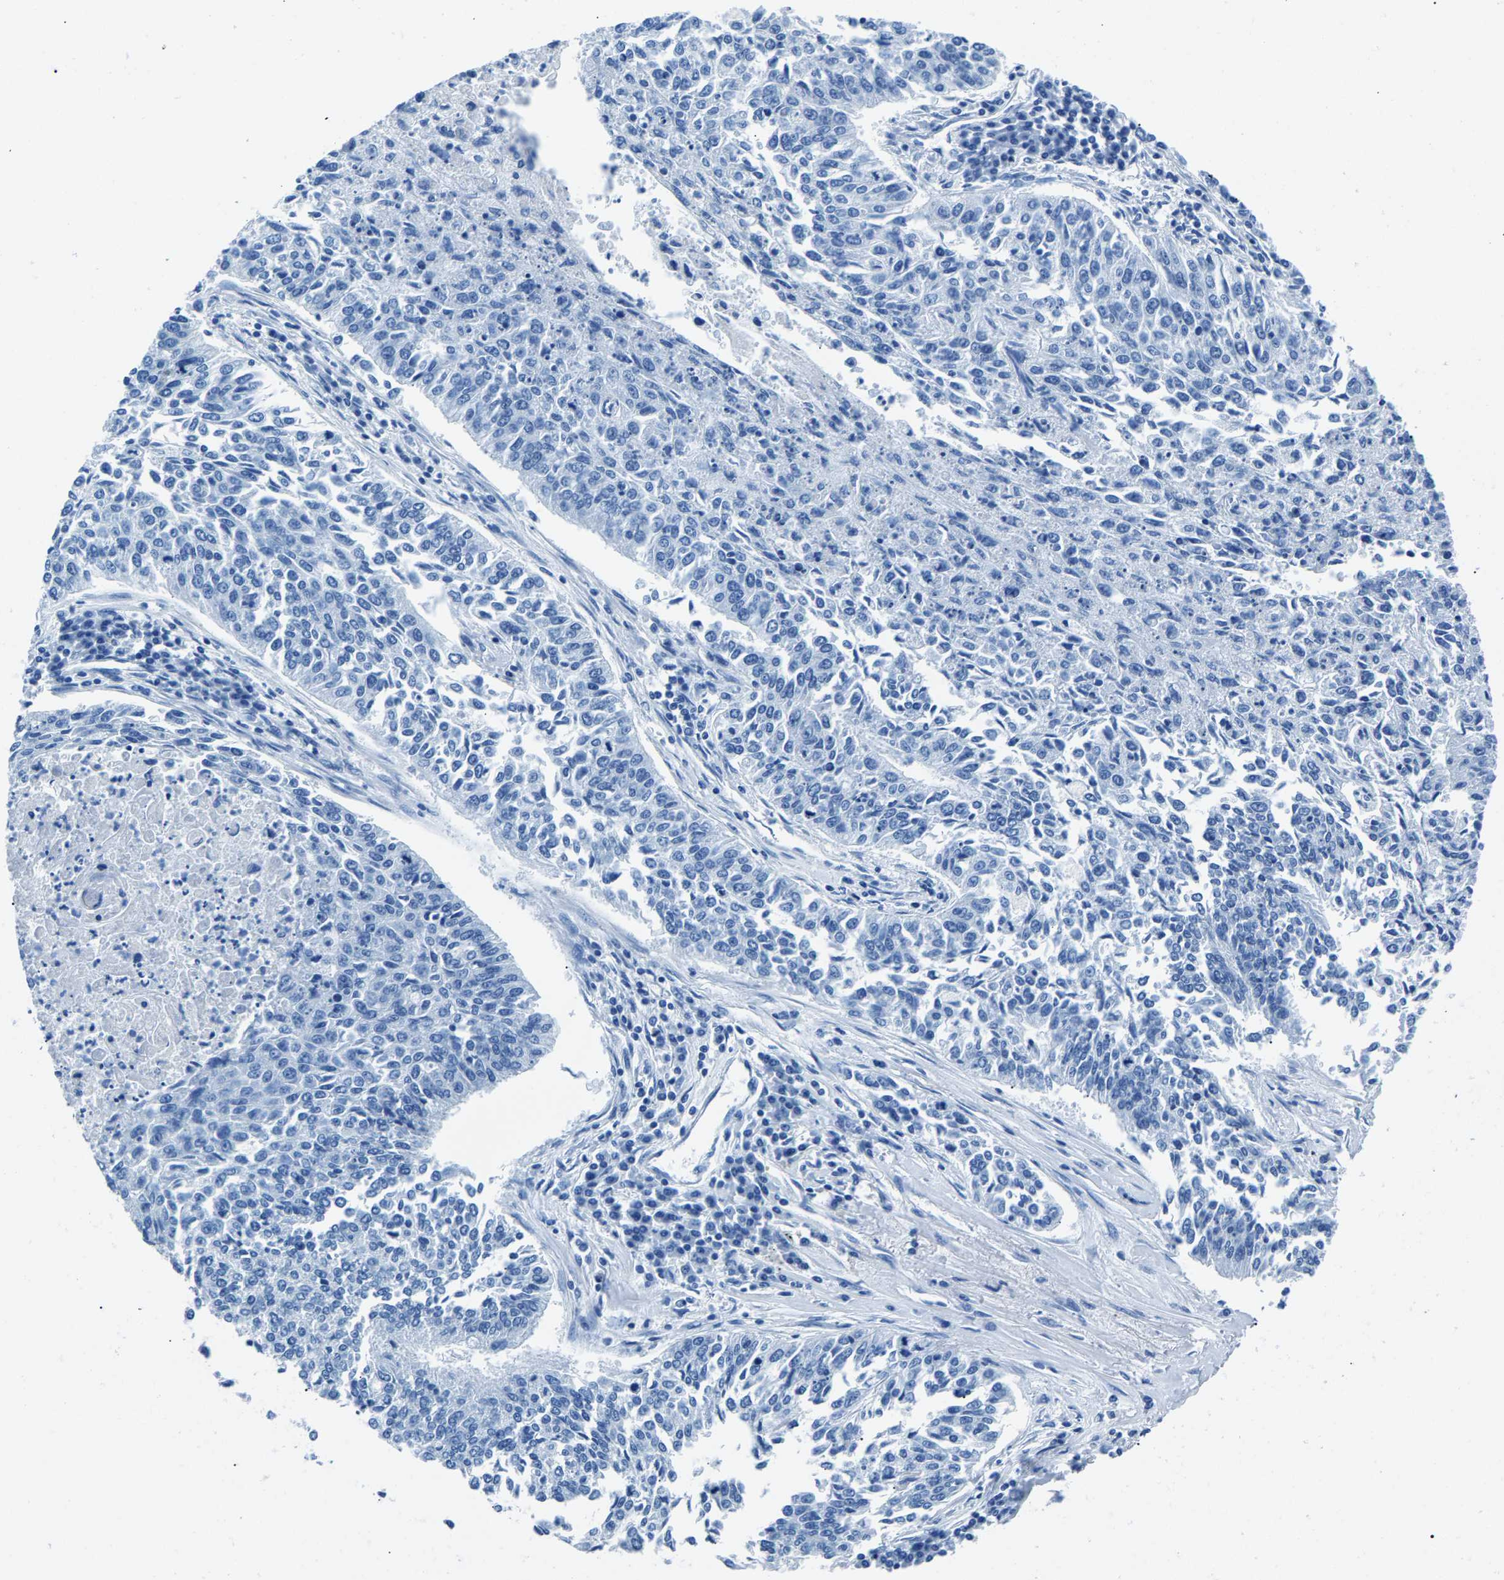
{"staining": {"intensity": "negative", "quantity": "none", "location": "none"}, "tissue": "lung cancer", "cell_type": "Tumor cells", "image_type": "cancer", "snomed": [{"axis": "morphology", "description": "Normal tissue, NOS"}, {"axis": "morphology", "description": "Squamous cell carcinoma, NOS"}, {"axis": "topography", "description": "Cartilage tissue"}, {"axis": "topography", "description": "Bronchus"}, {"axis": "topography", "description": "Lung"}], "caption": "A high-resolution image shows immunohistochemistry staining of lung squamous cell carcinoma, which exhibits no significant positivity in tumor cells.", "gene": "CPS1", "patient": {"sex": "female", "age": 49}}